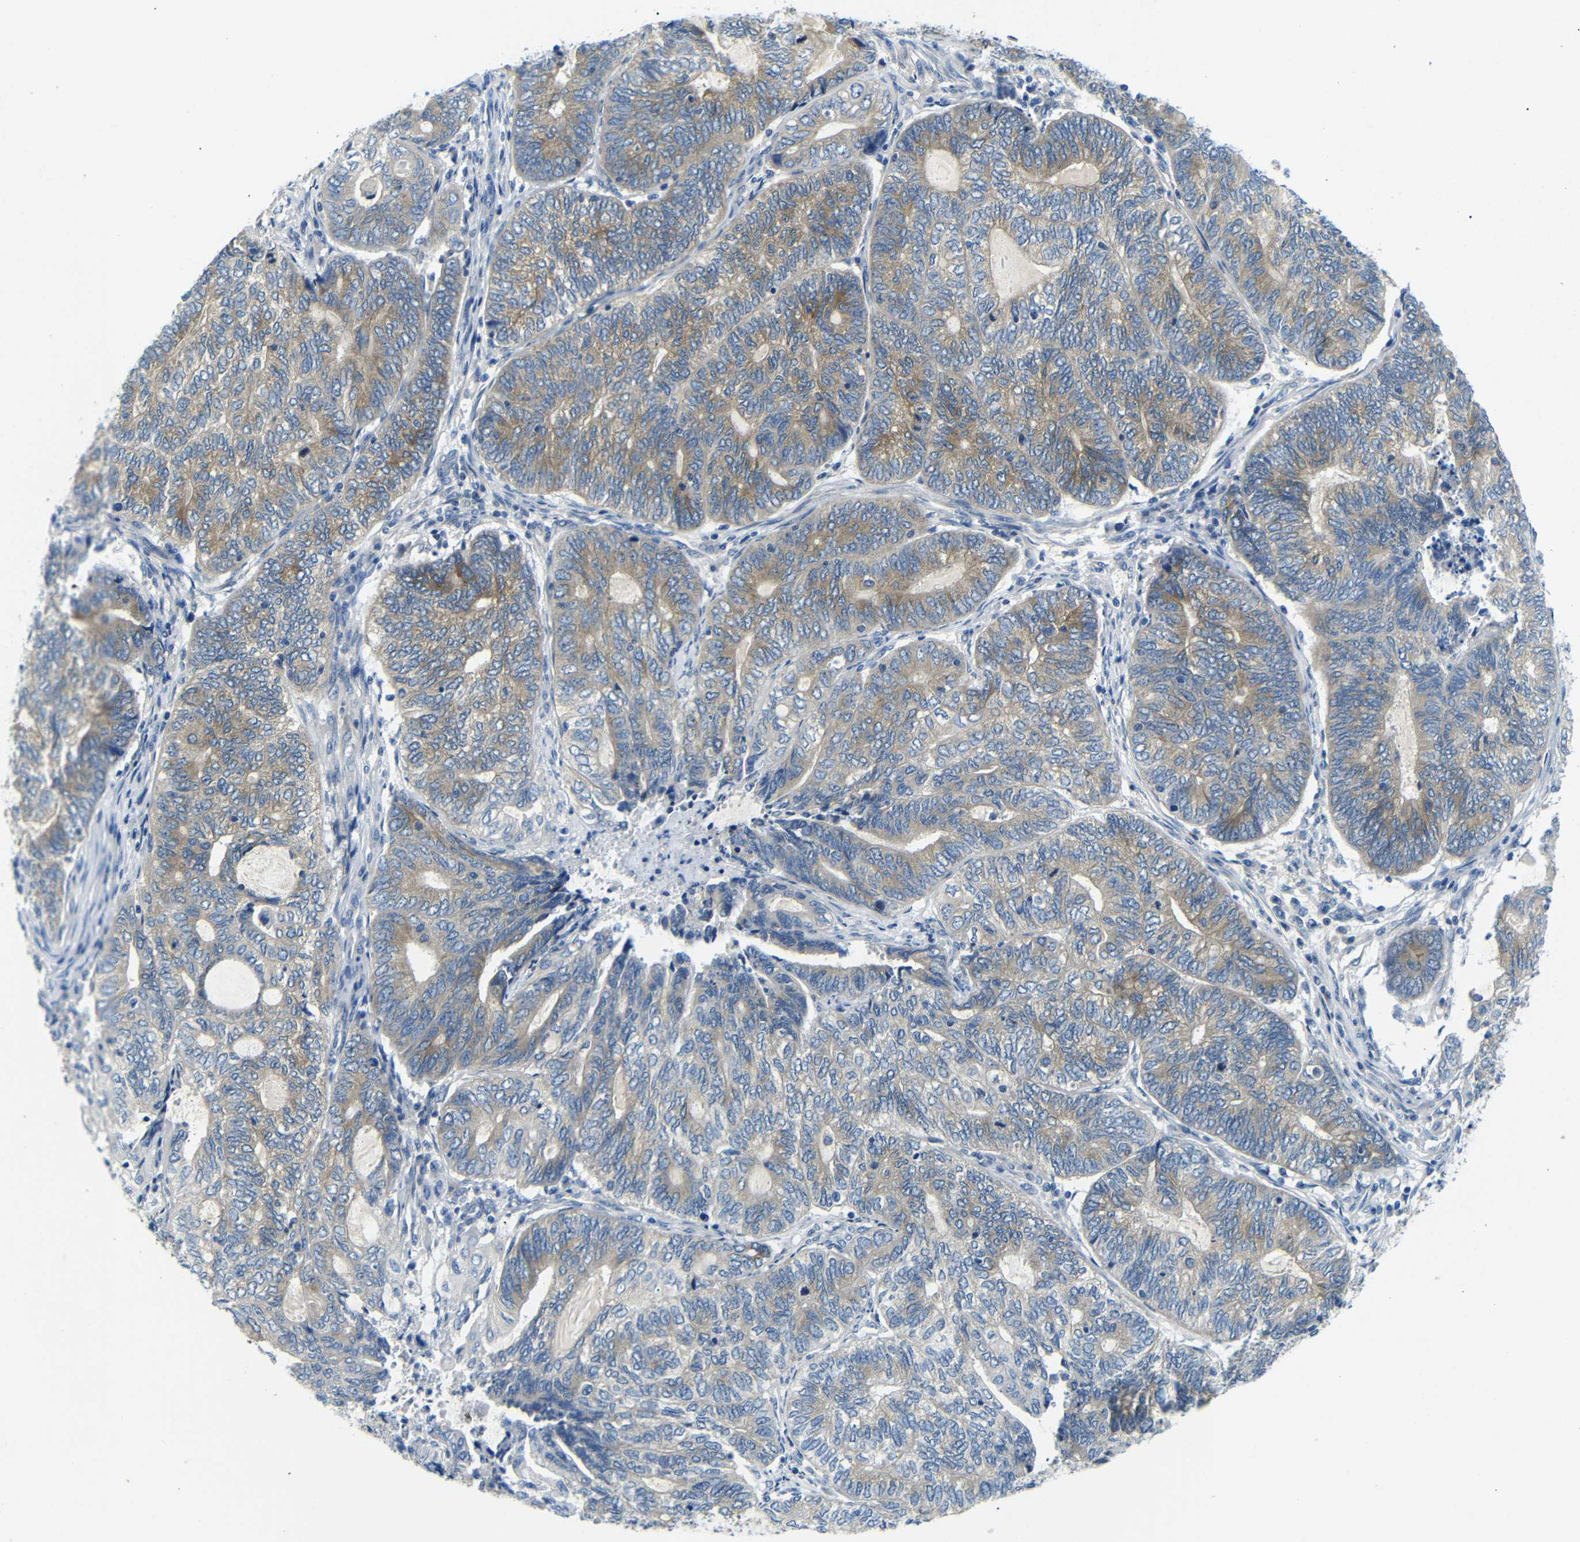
{"staining": {"intensity": "moderate", "quantity": "25%-75%", "location": "cytoplasmic/membranous"}, "tissue": "endometrial cancer", "cell_type": "Tumor cells", "image_type": "cancer", "snomed": [{"axis": "morphology", "description": "Adenocarcinoma, NOS"}, {"axis": "topography", "description": "Uterus"}, {"axis": "topography", "description": "Endometrium"}], "caption": "This image reveals IHC staining of human endometrial cancer, with medium moderate cytoplasmic/membranous staining in approximately 25%-75% of tumor cells.", "gene": "DCP1A", "patient": {"sex": "female", "age": 70}}